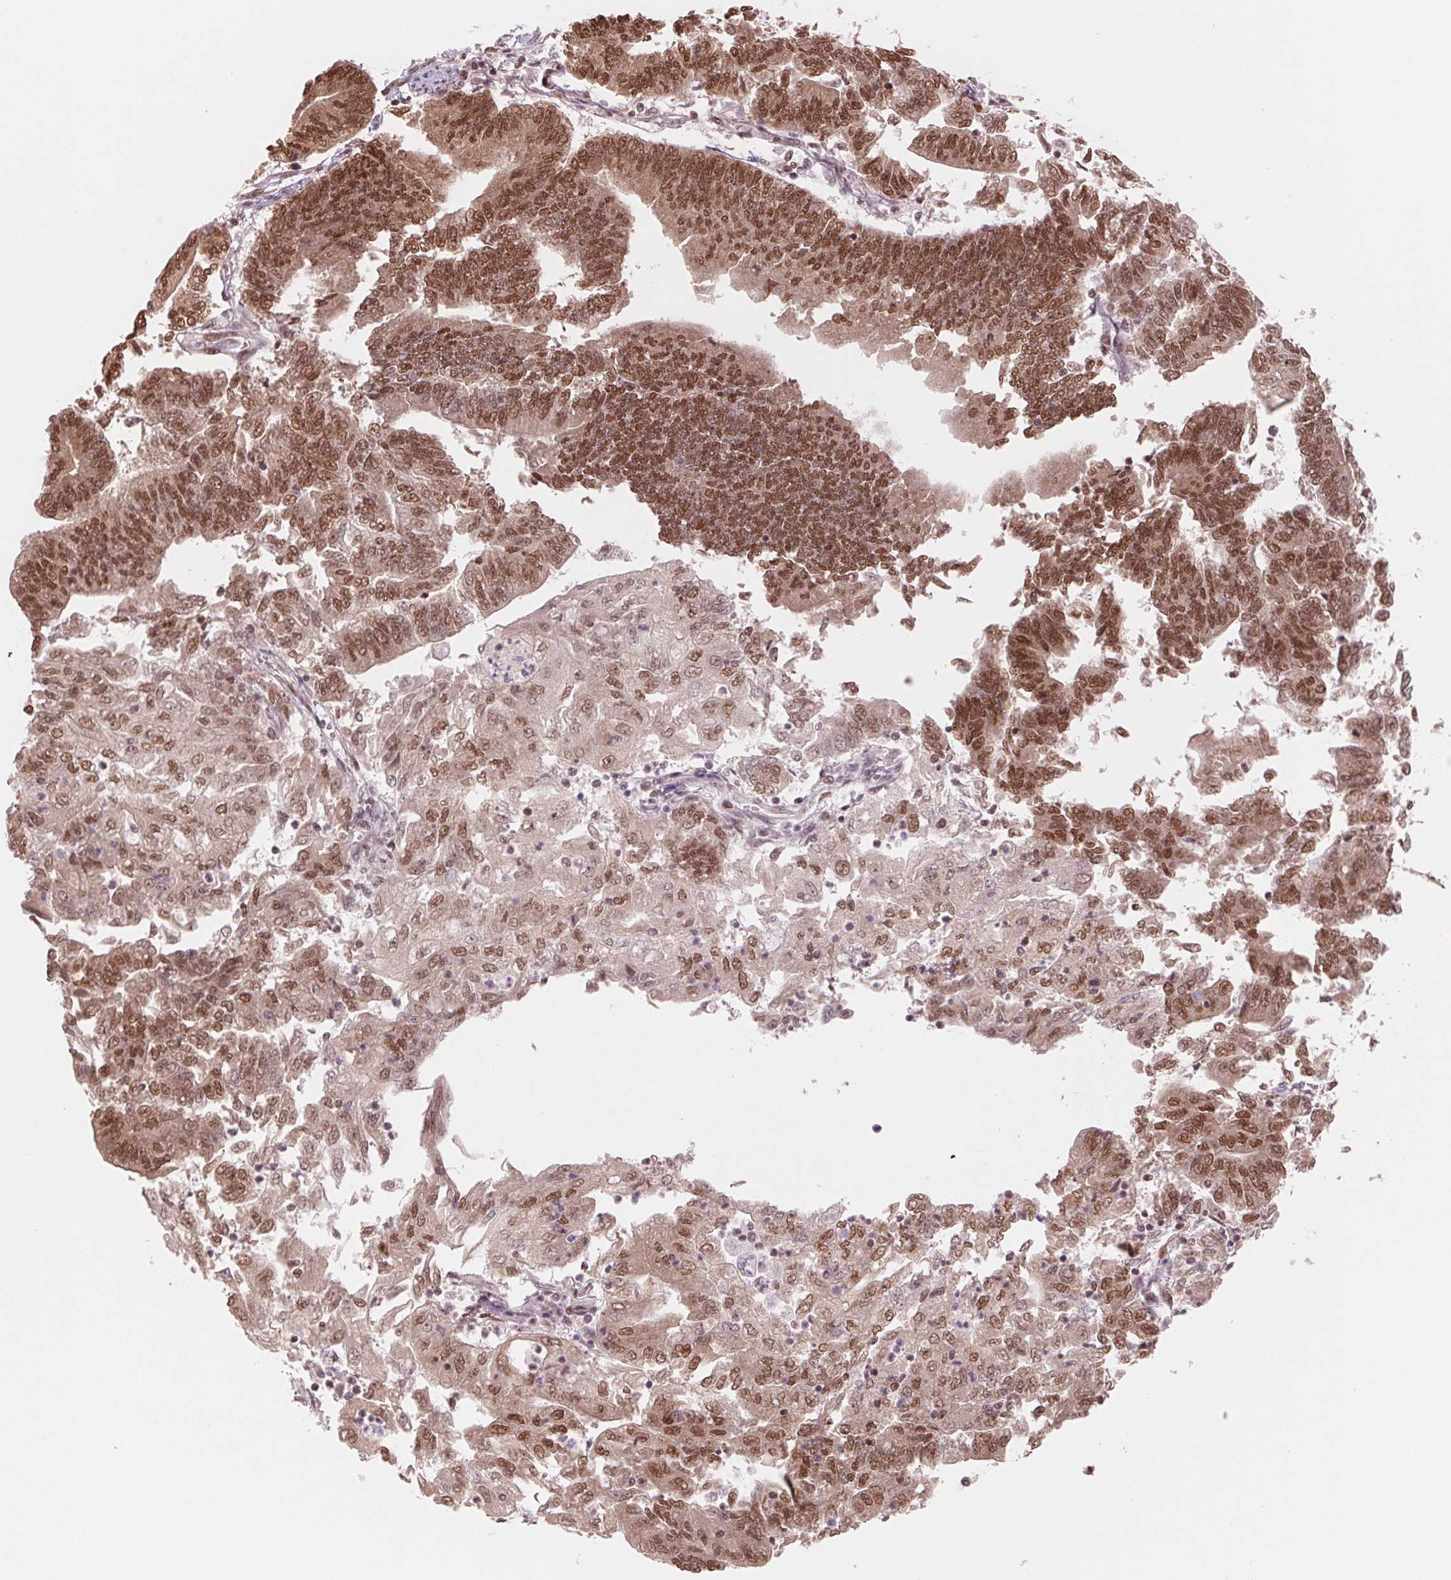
{"staining": {"intensity": "strong", "quantity": ">75%", "location": "nuclear"}, "tissue": "endometrial cancer", "cell_type": "Tumor cells", "image_type": "cancer", "snomed": [{"axis": "morphology", "description": "Adenocarcinoma, NOS"}, {"axis": "topography", "description": "Endometrium"}], "caption": "Immunohistochemical staining of endometrial adenocarcinoma demonstrates strong nuclear protein staining in approximately >75% of tumor cells.", "gene": "TTLL9", "patient": {"sex": "female", "age": 70}}